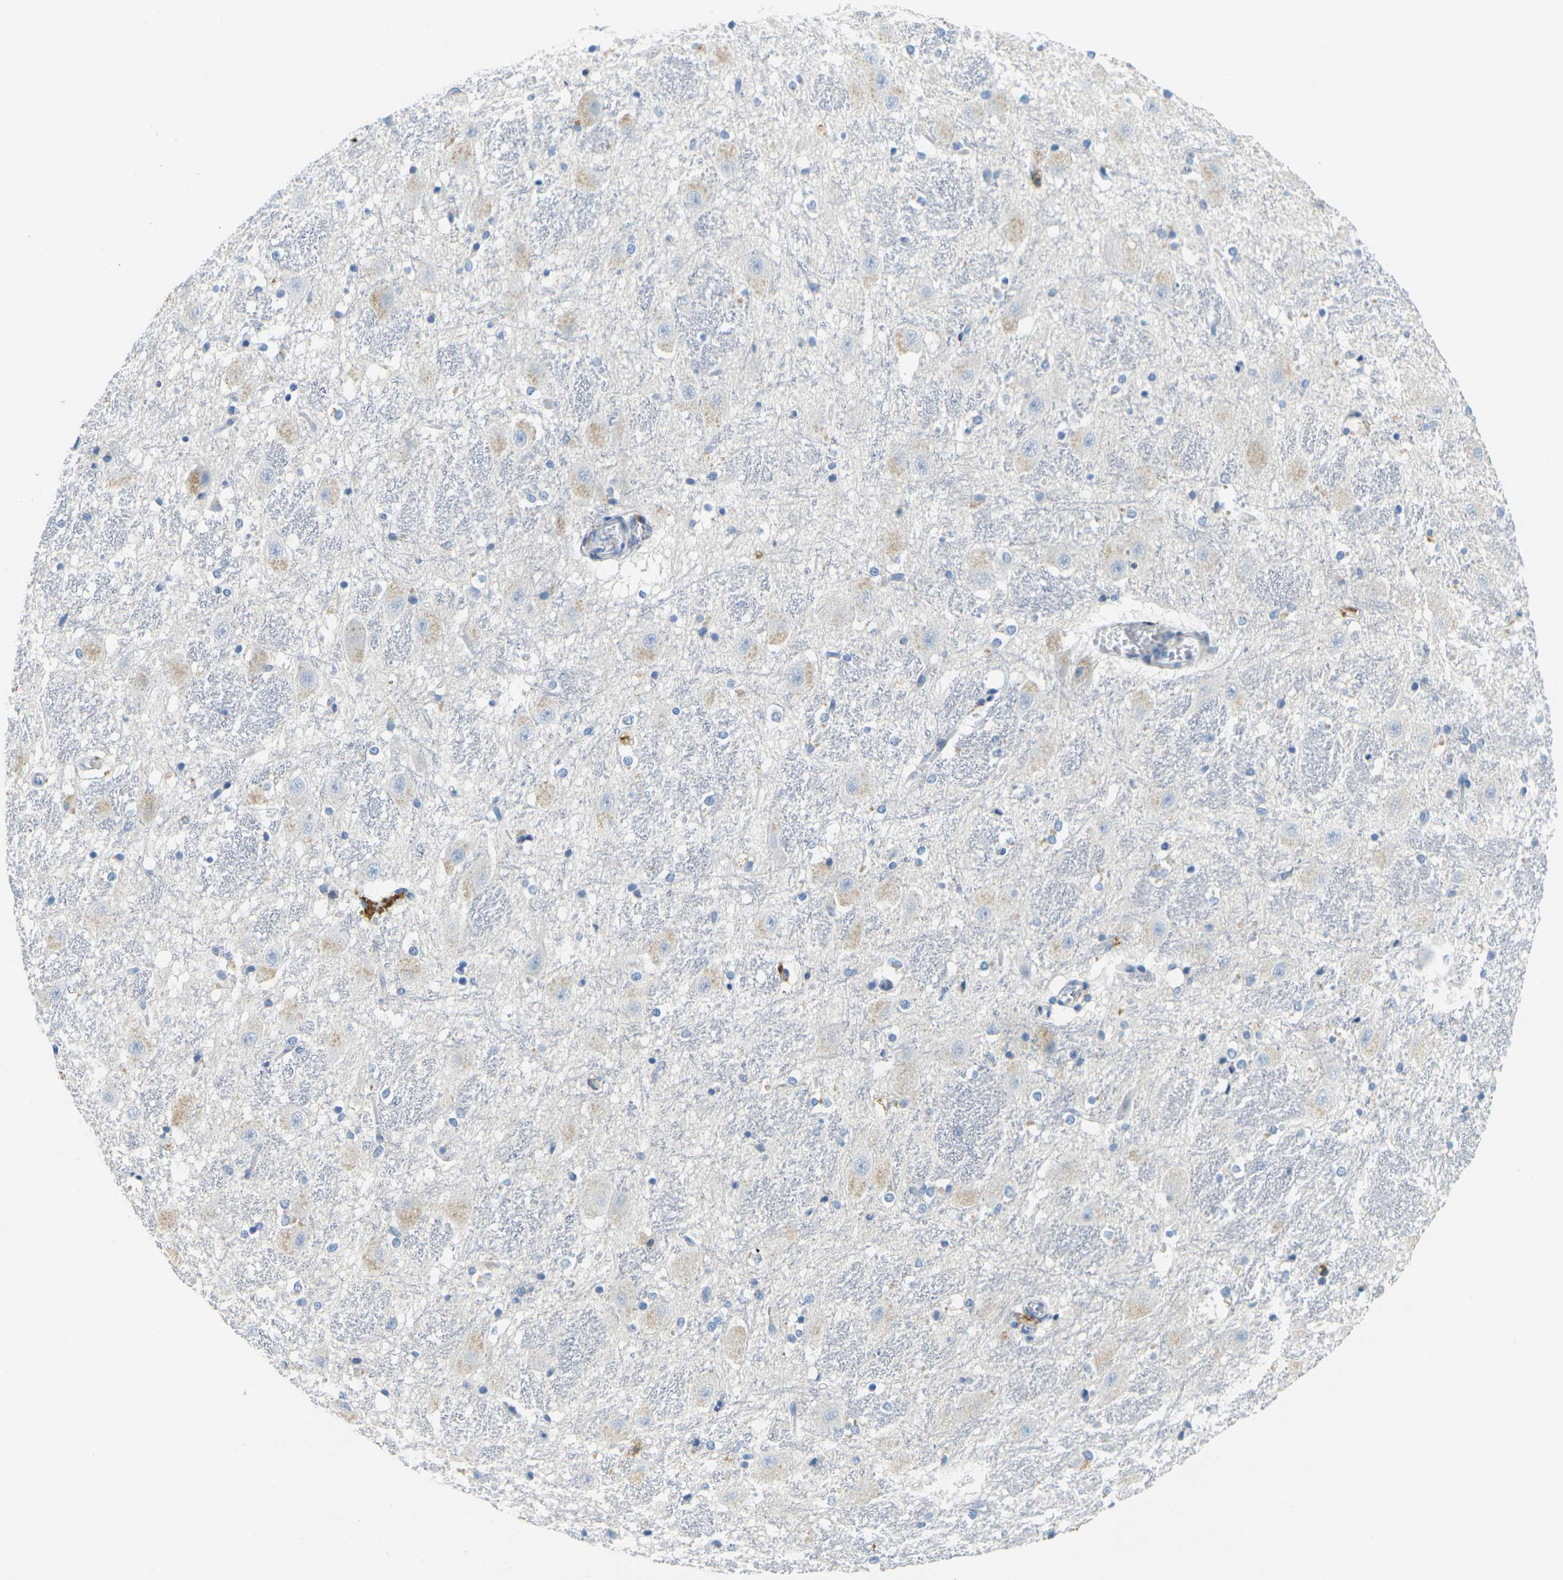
{"staining": {"intensity": "negative", "quantity": "none", "location": "none"}, "tissue": "hippocampus", "cell_type": "Glial cells", "image_type": "normal", "snomed": [{"axis": "morphology", "description": "Normal tissue, NOS"}, {"axis": "topography", "description": "Hippocampus"}], "caption": "Glial cells are negative for brown protein staining in benign hippocampus. (DAB immunohistochemistry (IHC) visualized using brightfield microscopy, high magnification).", "gene": "GPR15", "patient": {"sex": "female", "age": 19}}